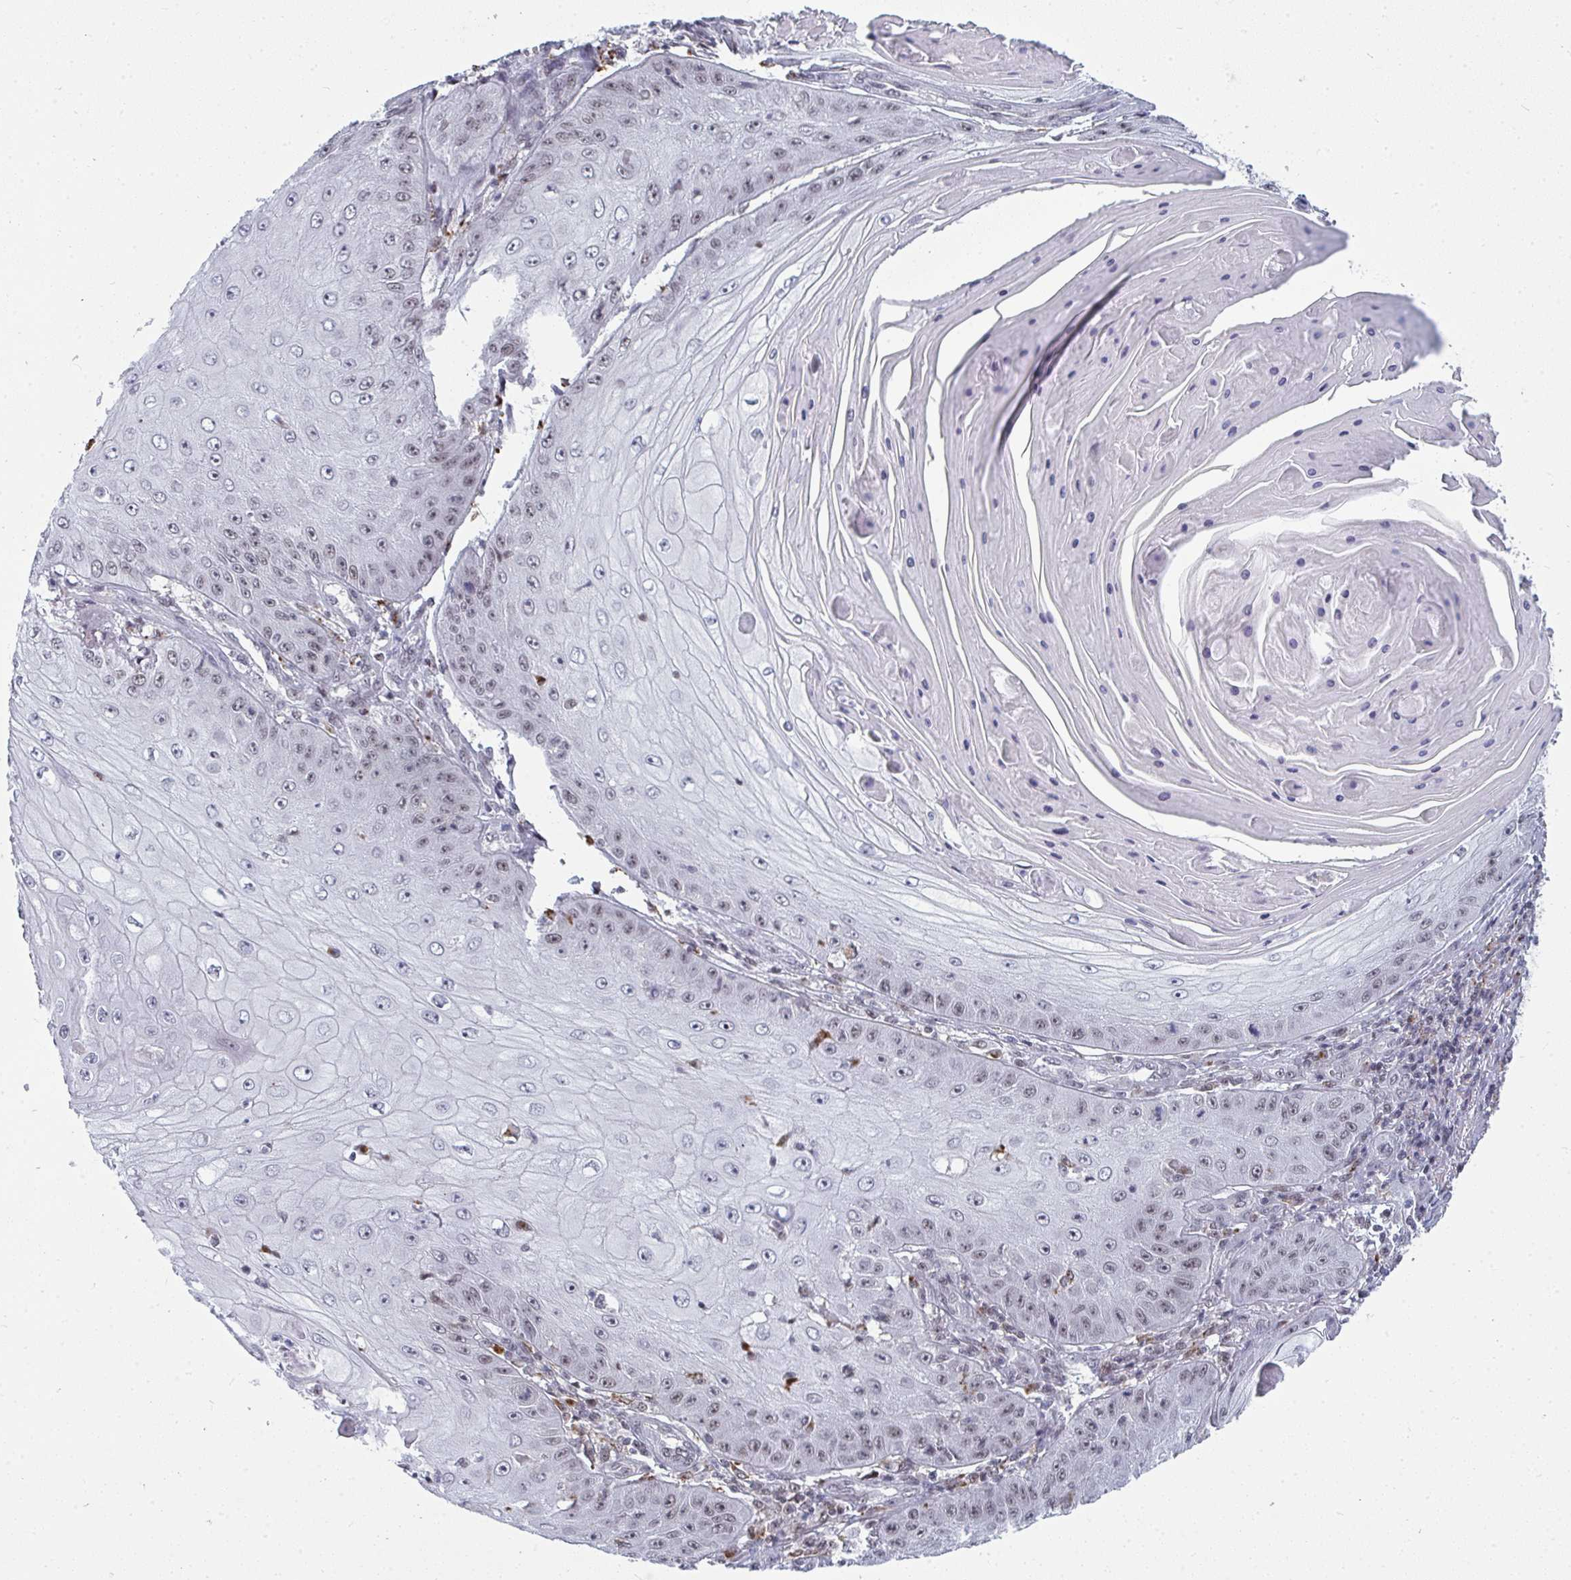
{"staining": {"intensity": "negative", "quantity": "none", "location": "none"}, "tissue": "skin cancer", "cell_type": "Tumor cells", "image_type": "cancer", "snomed": [{"axis": "morphology", "description": "Squamous cell carcinoma, NOS"}, {"axis": "topography", "description": "Skin"}], "caption": "High magnification brightfield microscopy of skin cancer stained with DAB (3,3'-diaminobenzidine) (brown) and counterstained with hematoxylin (blue): tumor cells show no significant staining.", "gene": "ATF1", "patient": {"sex": "male", "age": 70}}